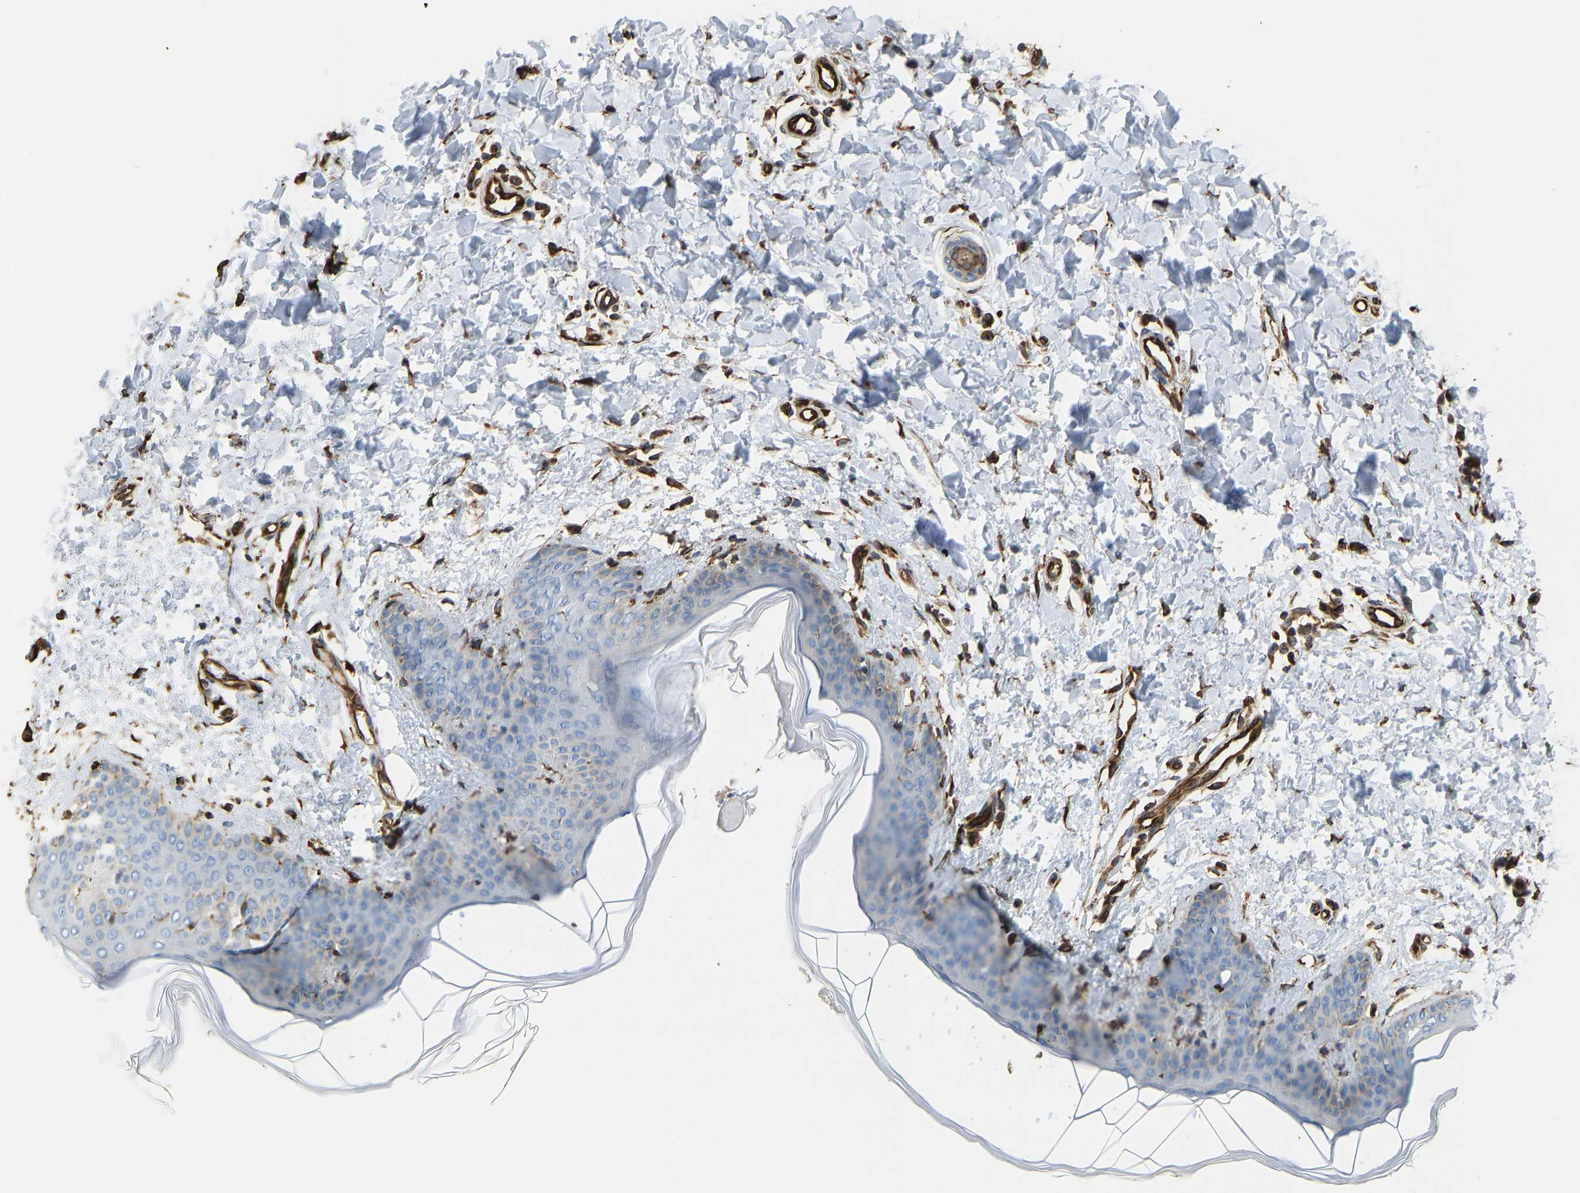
{"staining": {"intensity": "strong", "quantity": ">75%", "location": "cytoplasmic/membranous"}, "tissue": "skin", "cell_type": "Fibroblasts", "image_type": "normal", "snomed": [{"axis": "morphology", "description": "Normal tissue, NOS"}, {"axis": "topography", "description": "Skin"}], "caption": "Strong cytoplasmic/membranous staining for a protein is seen in approximately >75% of fibroblasts of benign skin using immunohistochemistry (IHC).", "gene": "BEX3", "patient": {"sex": "female", "age": 17}}